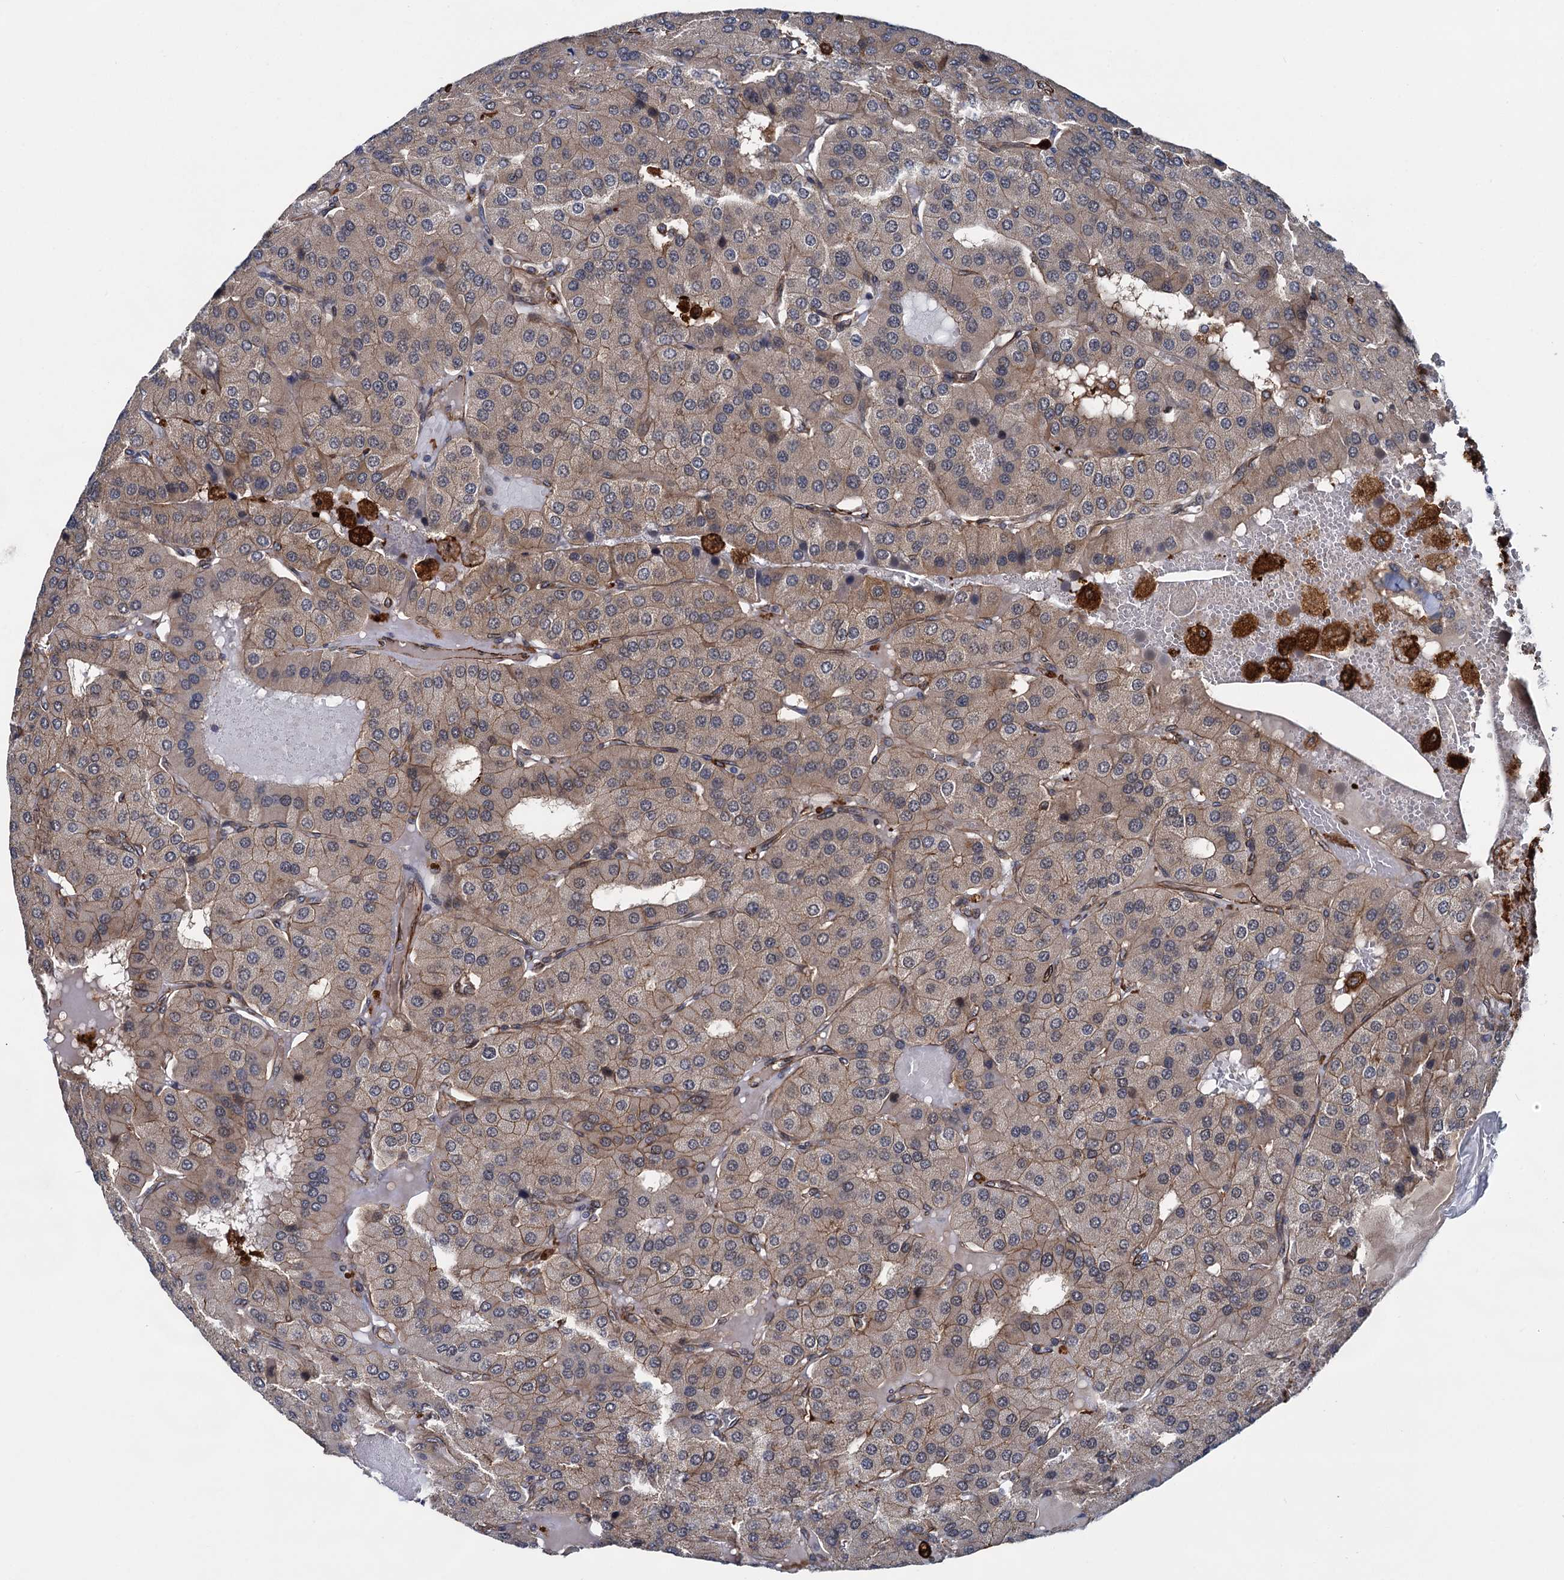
{"staining": {"intensity": "weak", "quantity": ">75%", "location": "cytoplasmic/membranous"}, "tissue": "parathyroid gland", "cell_type": "Glandular cells", "image_type": "normal", "snomed": [{"axis": "morphology", "description": "Normal tissue, NOS"}, {"axis": "morphology", "description": "Adenoma, NOS"}, {"axis": "topography", "description": "Parathyroid gland"}], "caption": "Immunohistochemistry micrograph of benign parathyroid gland: human parathyroid gland stained using IHC displays low levels of weak protein expression localized specifically in the cytoplasmic/membranous of glandular cells, appearing as a cytoplasmic/membranous brown color.", "gene": "ZFYVE19", "patient": {"sex": "female", "age": 86}}